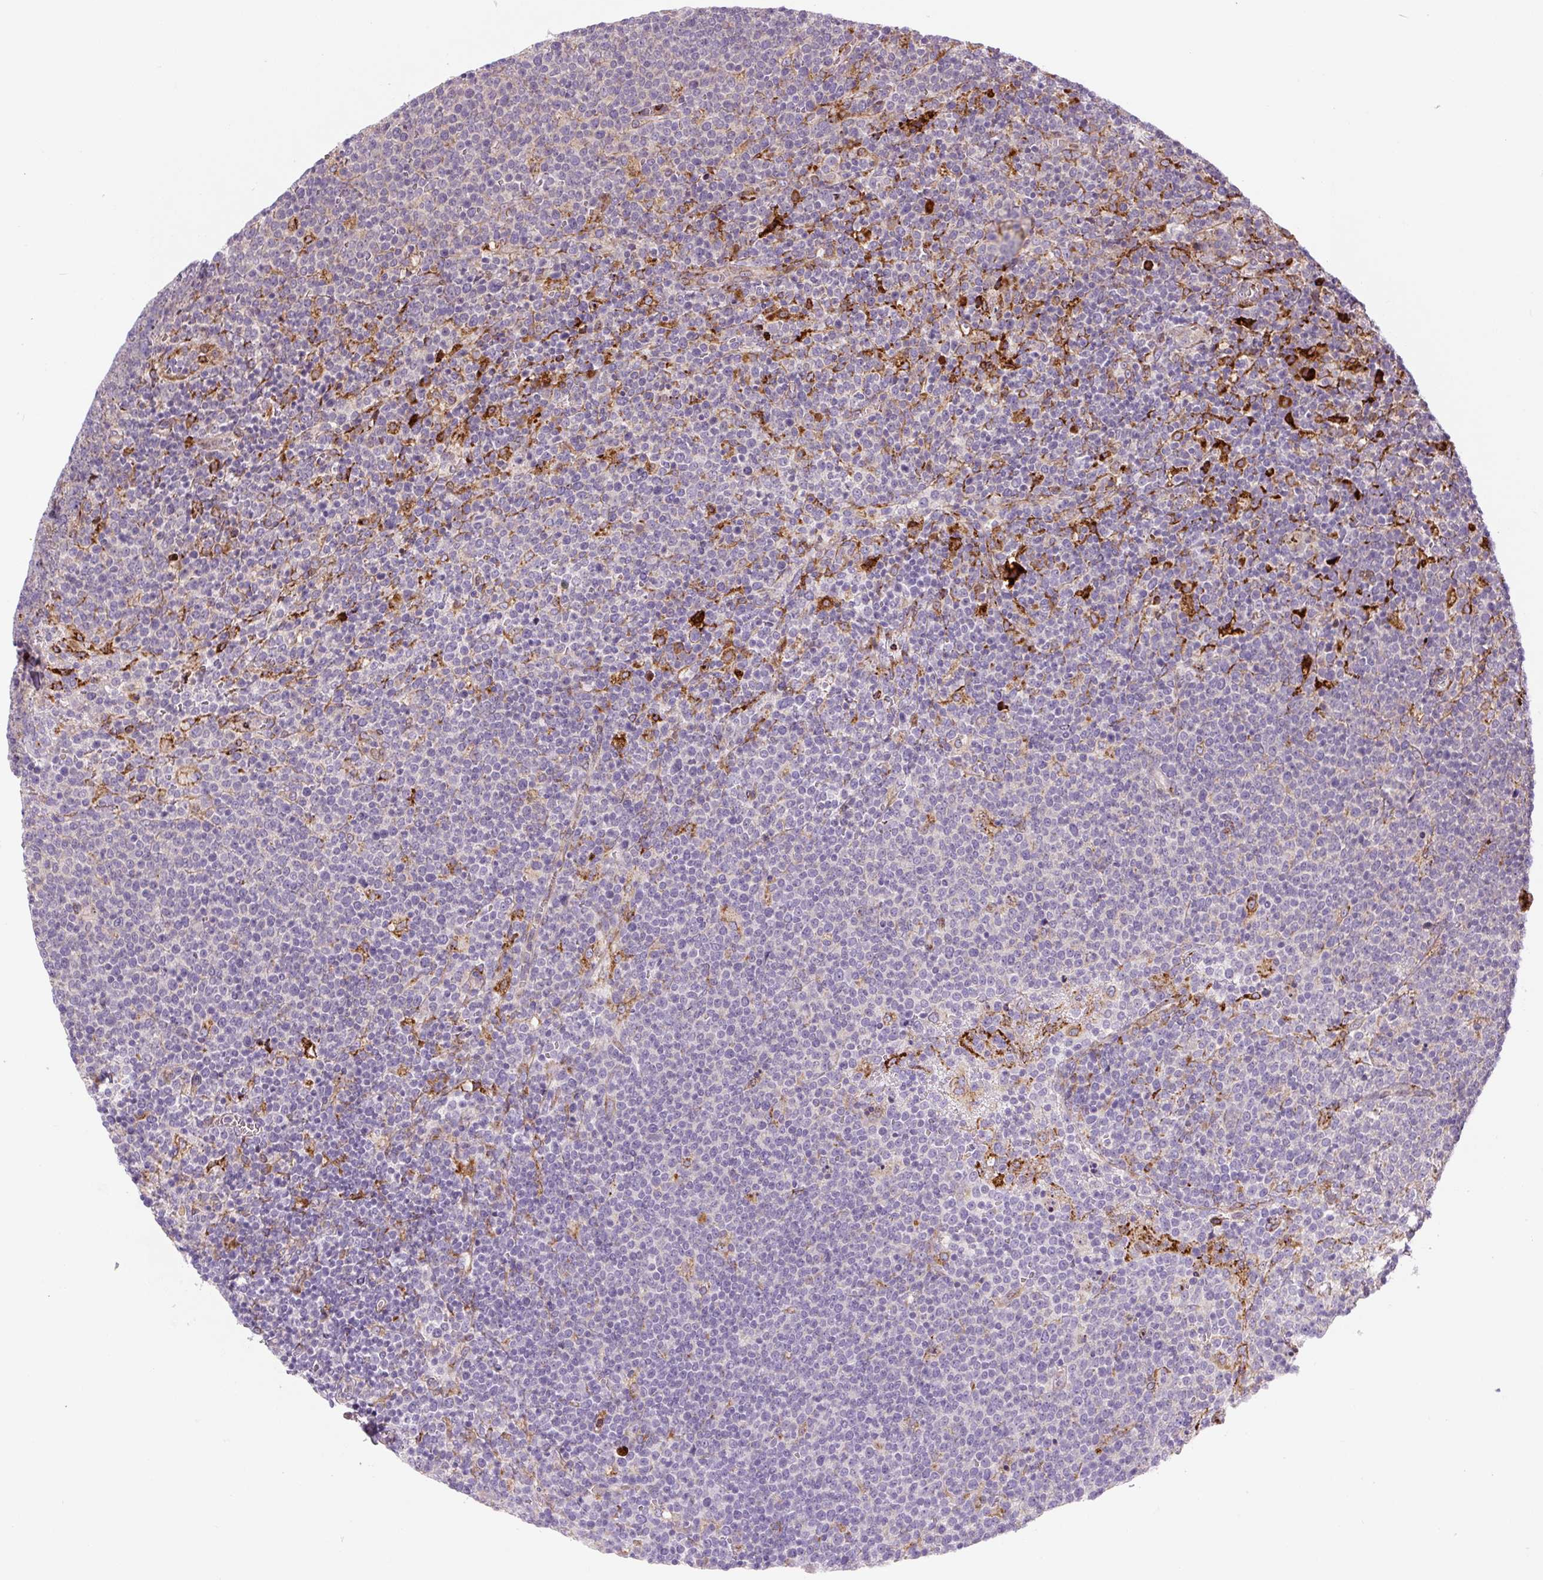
{"staining": {"intensity": "negative", "quantity": "none", "location": "none"}, "tissue": "lymphoma", "cell_type": "Tumor cells", "image_type": "cancer", "snomed": [{"axis": "morphology", "description": "Malignant lymphoma, non-Hodgkin's type, High grade"}, {"axis": "topography", "description": "Lymph node"}], "caption": "DAB (3,3'-diaminobenzidine) immunohistochemical staining of high-grade malignant lymphoma, non-Hodgkin's type reveals no significant expression in tumor cells.", "gene": "DISP3", "patient": {"sex": "male", "age": 61}}